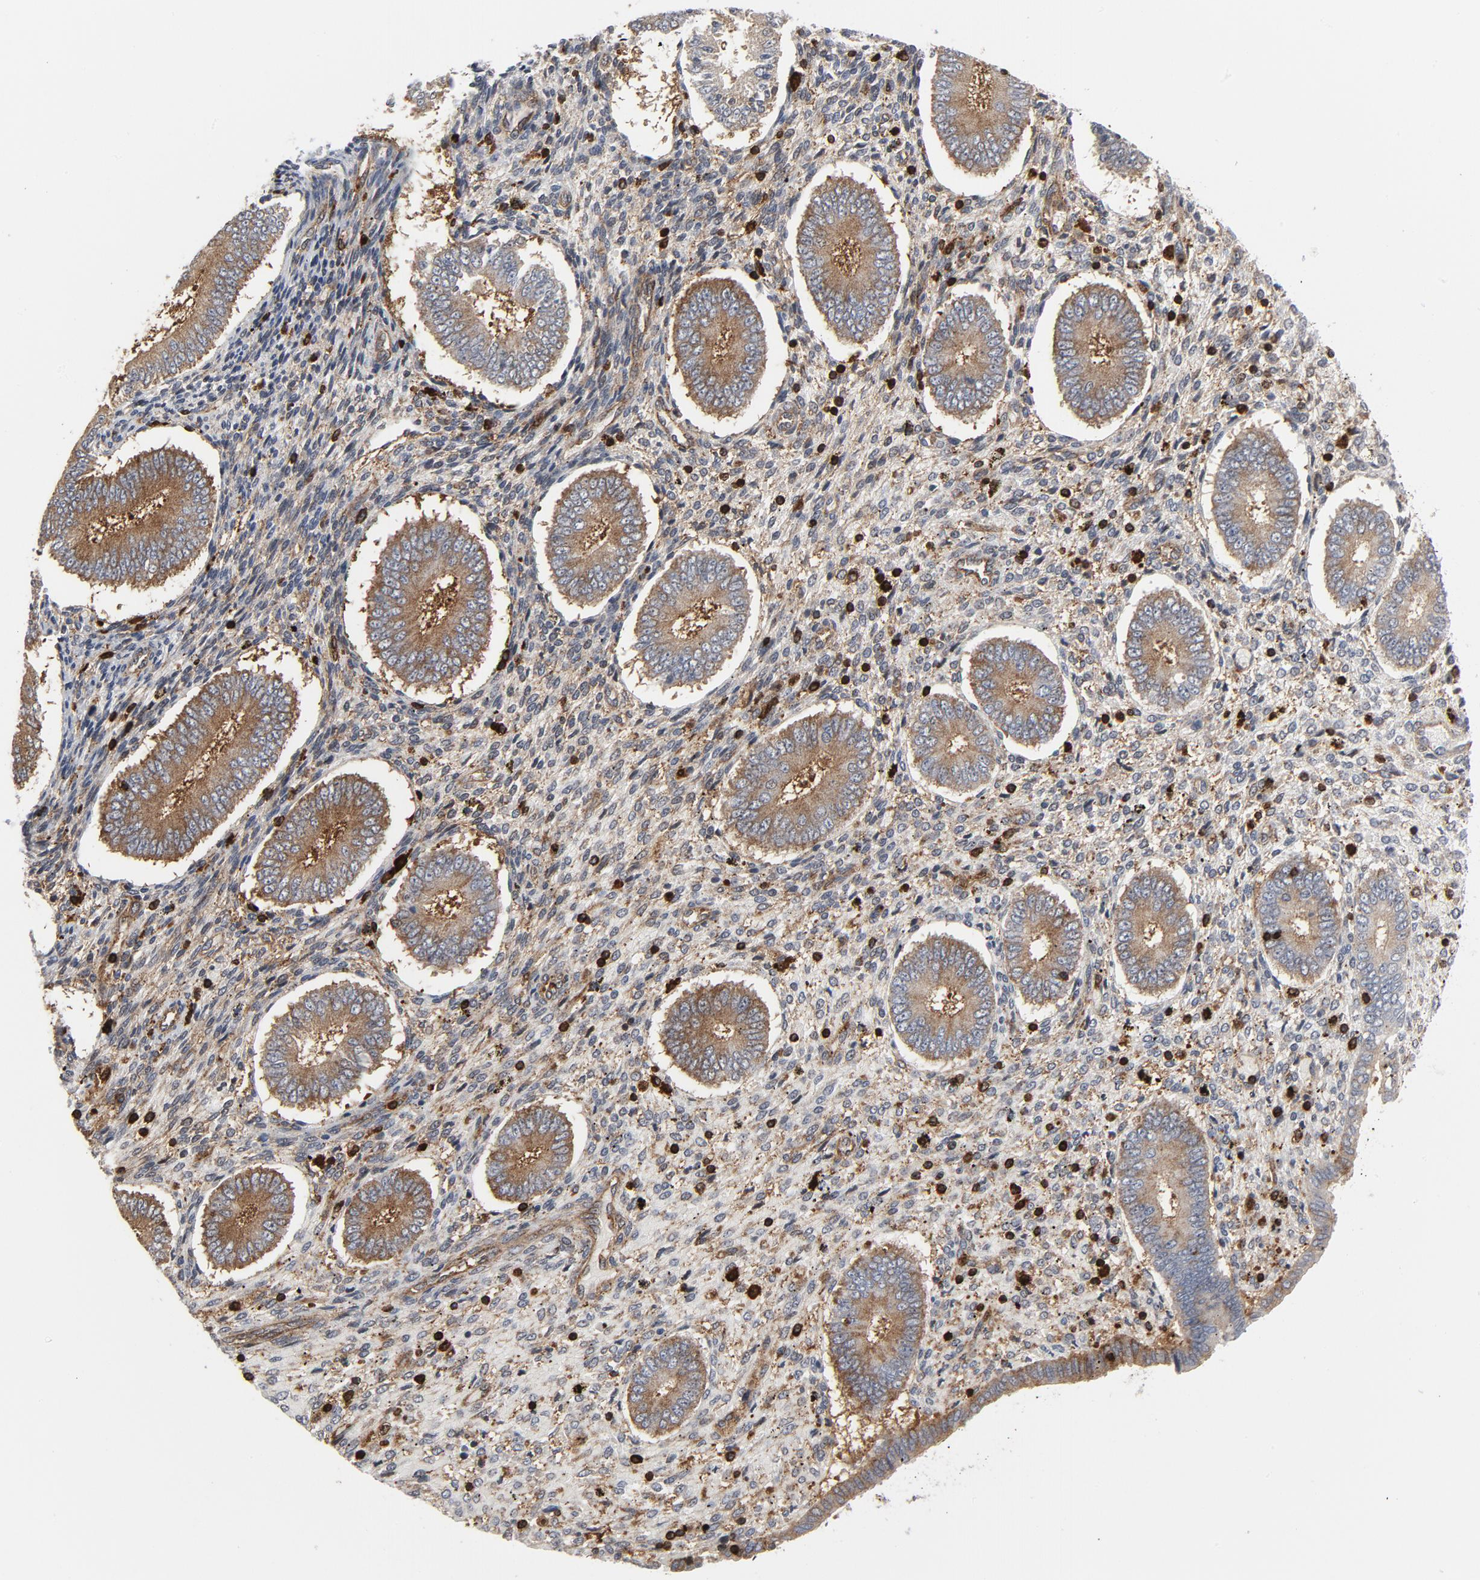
{"staining": {"intensity": "weak", "quantity": ">75%", "location": "cytoplasmic/membranous"}, "tissue": "endometrium", "cell_type": "Cells in endometrial stroma", "image_type": "normal", "snomed": [{"axis": "morphology", "description": "Normal tissue, NOS"}, {"axis": "topography", "description": "Endometrium"}], "caption": "Human endometrium stained with a brown dye reveals weak cytoplasmic/membranous positive positivity in about >75% of cells in endometrial stroma.", "gene": "YES1", "patient": {"sex": "female", "age": 42}}